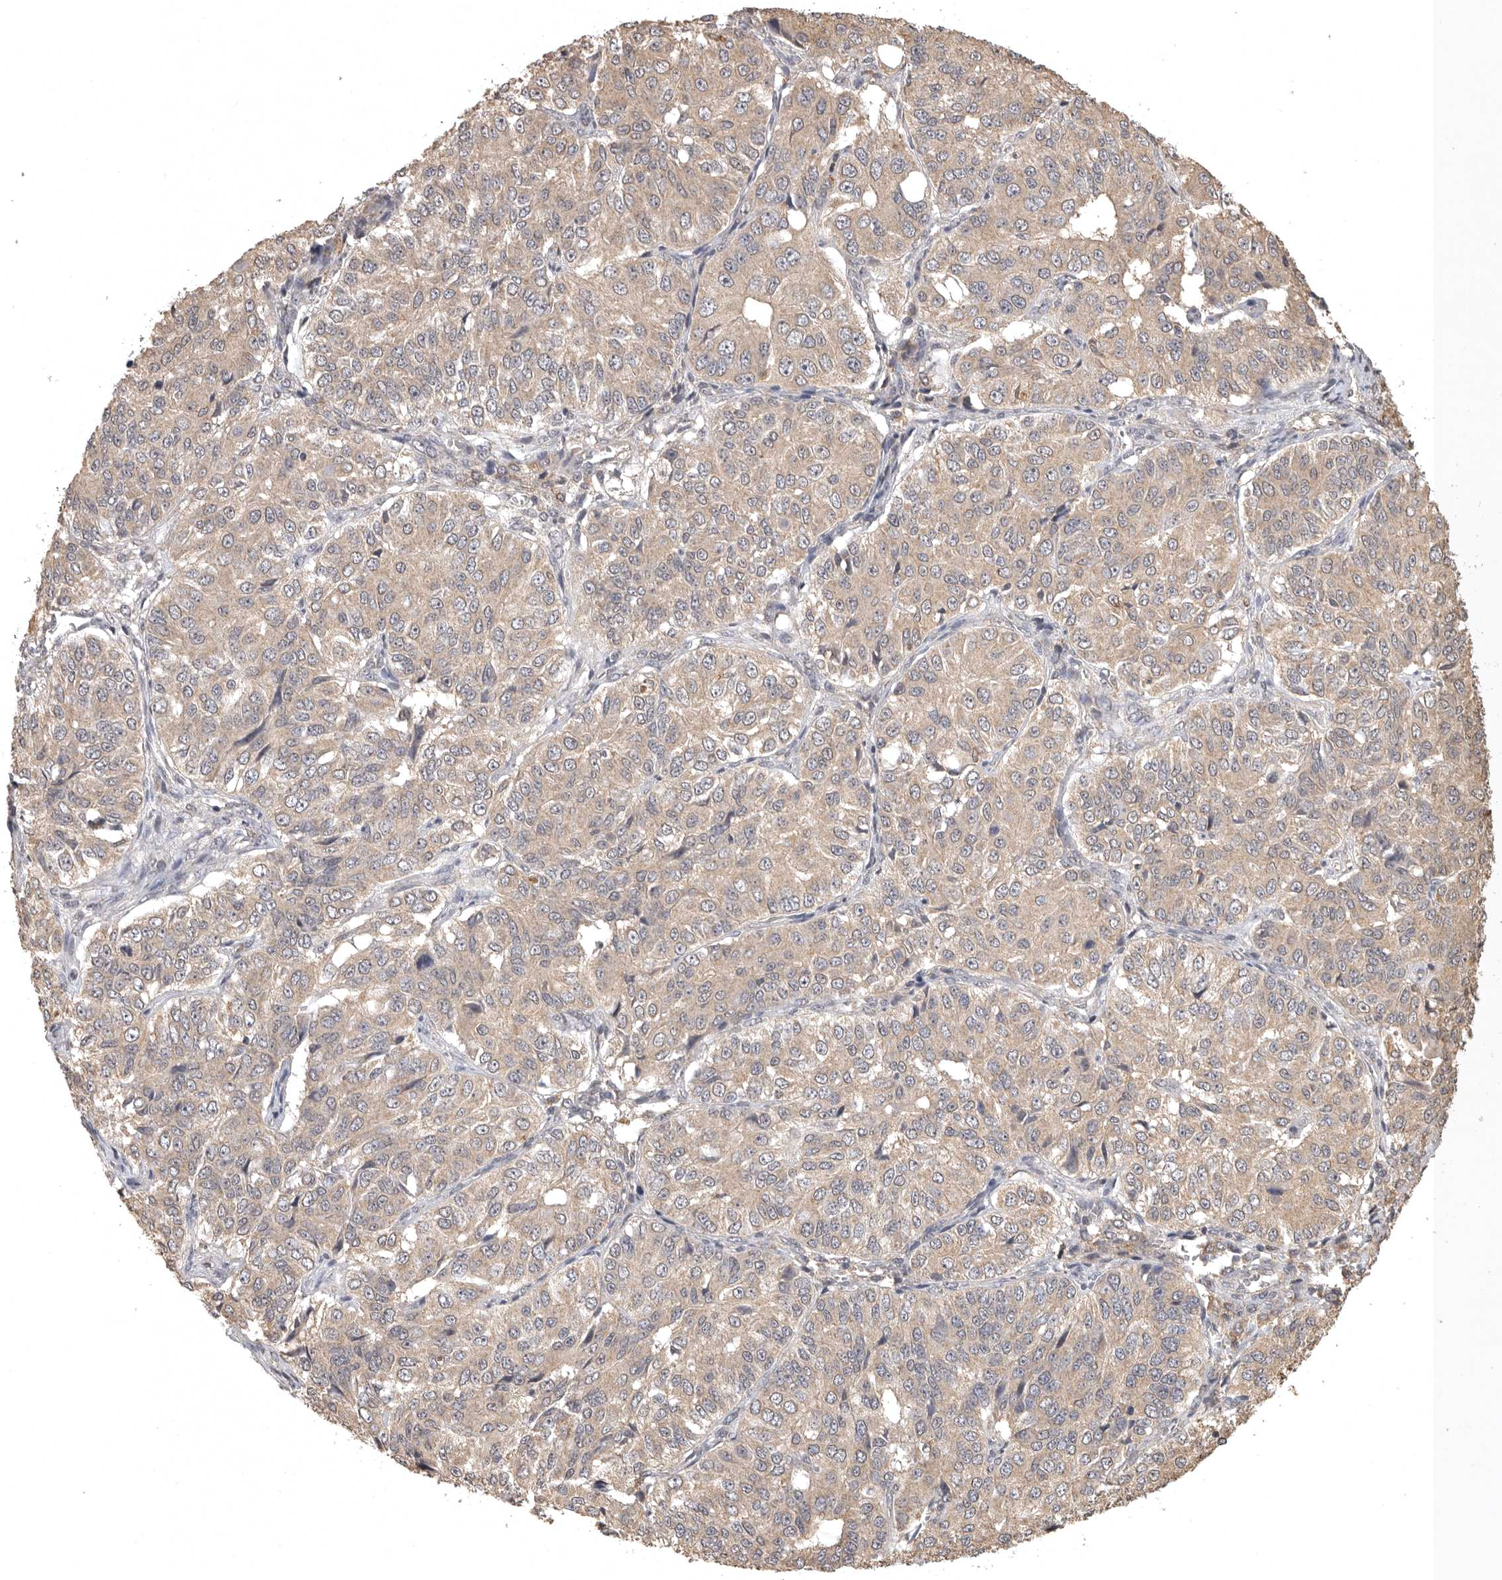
{"staining": {"intensity": "weak", "quantity": ">75%", "location": "cytoplasmic/membranous"}, "tissue": "ovarian cancer", "cell_type": "Tumor cells", "image_type": "cancer", "snomed": [{"axis": "morphology", "description": "Carcinoma, endometroid"}, {"axis": "topography", "description": "Ovary"}], "caption": "This is a histology image of immunohistochemistry (IHC) staining of ovarian cancer, which shows weak staining in the cytoplasmic/membranous of tumor cells.", "gene": "ADAMTS4", "patient": {"sex": "female", "age": 51}}